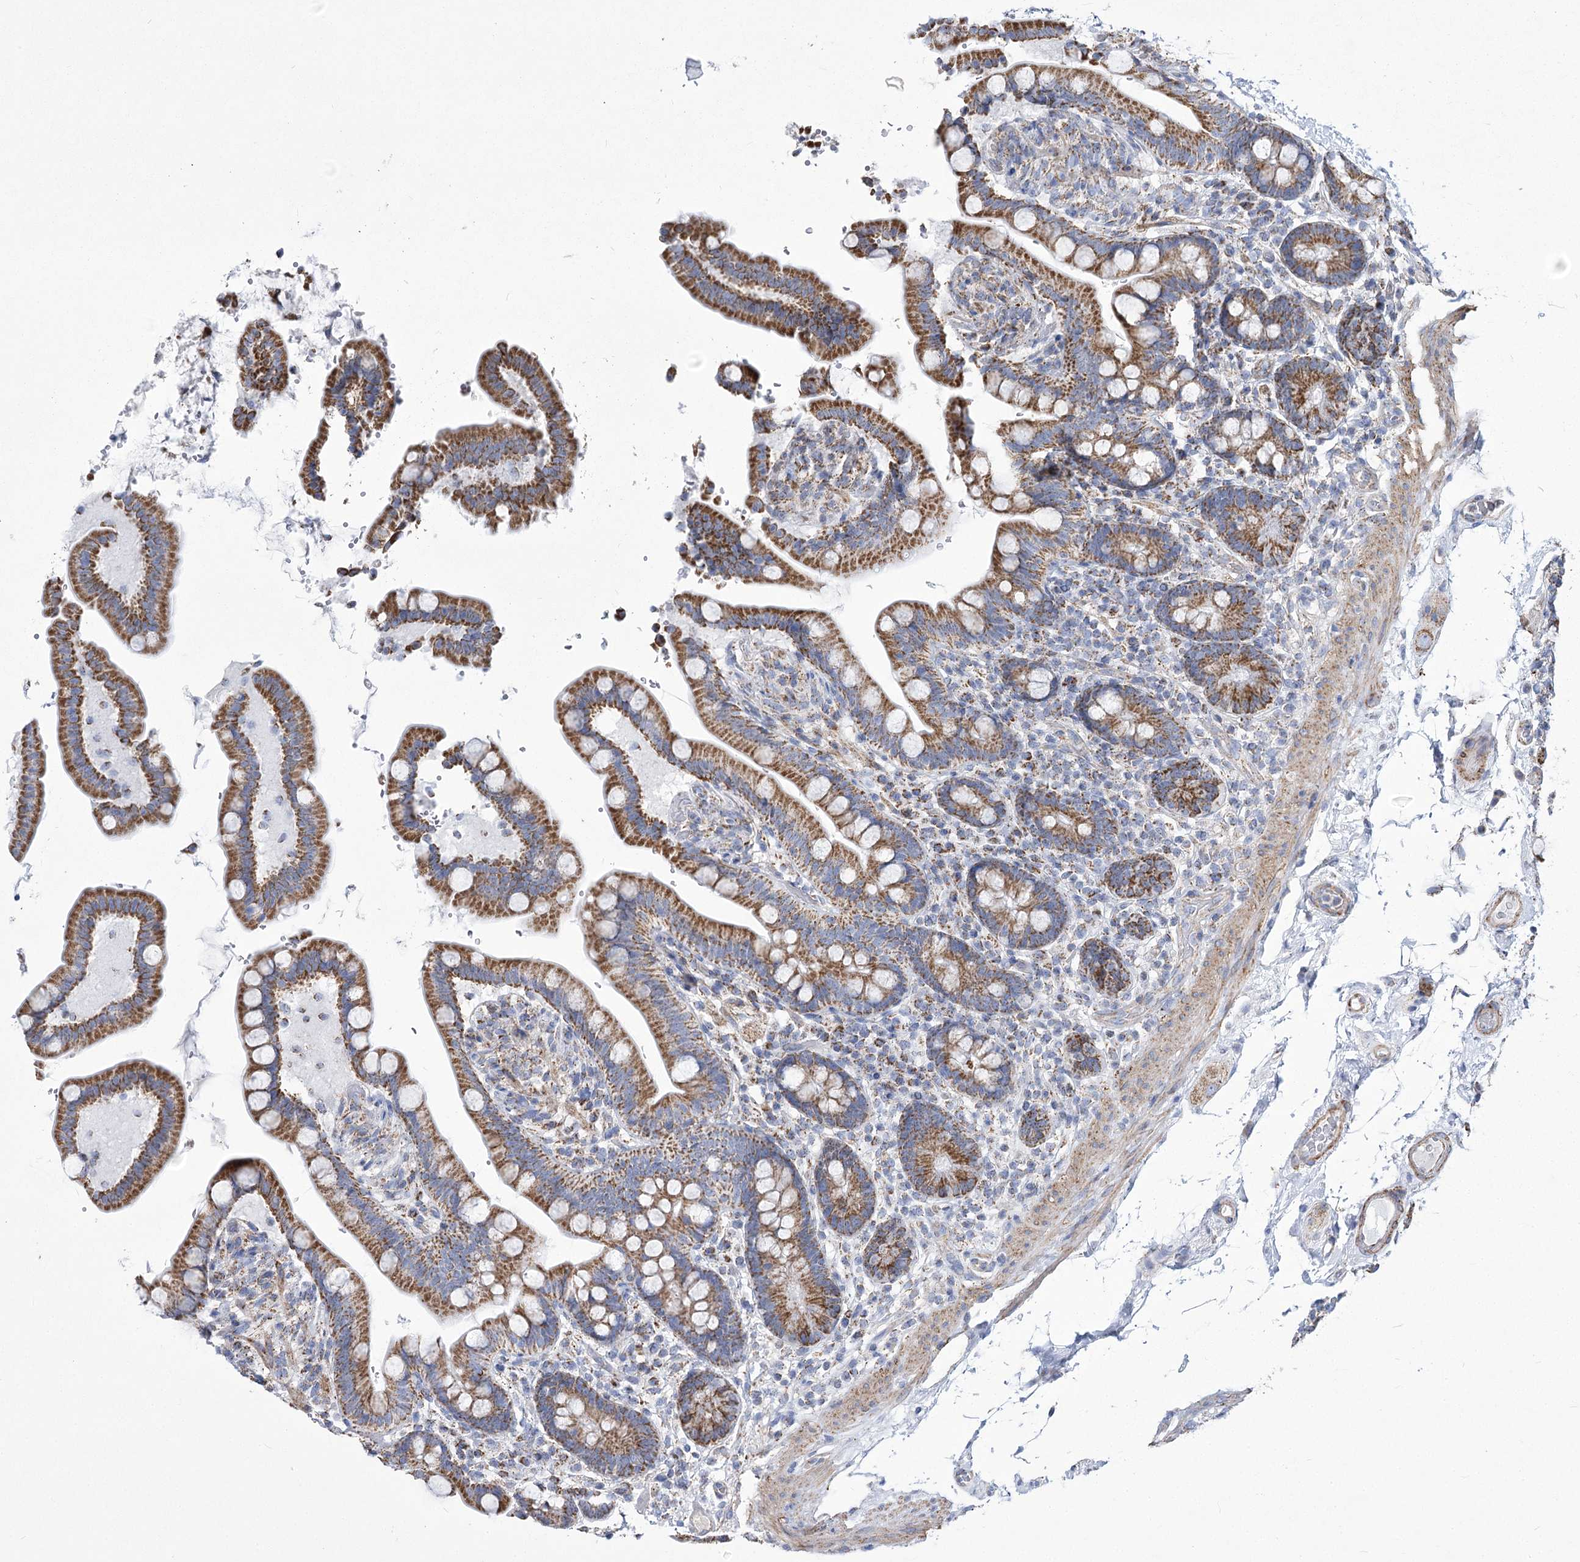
{"staining": {"intensity": "moderate", "quantity": ">75%", "location": "cytoplasmic/membranous"}, "tissue": "colon", "cell_type": "Endothelial cells", "image_type": "normal", "snomed": [{"axis": "morphology", "description": "Normal tissue, NOS"}, {"axis": "topography", "description": "Smooth muscle"}, {"axis": "topography", "description": "Colon"}], "caption": "Human colon stained for a protein (brown) exhibits moderate cytoplasmic/membranous positive positivity in approximately >75% of endothelial cells.", "gene": "PDHB", "patient": {"sex": "male", "age": 73}}